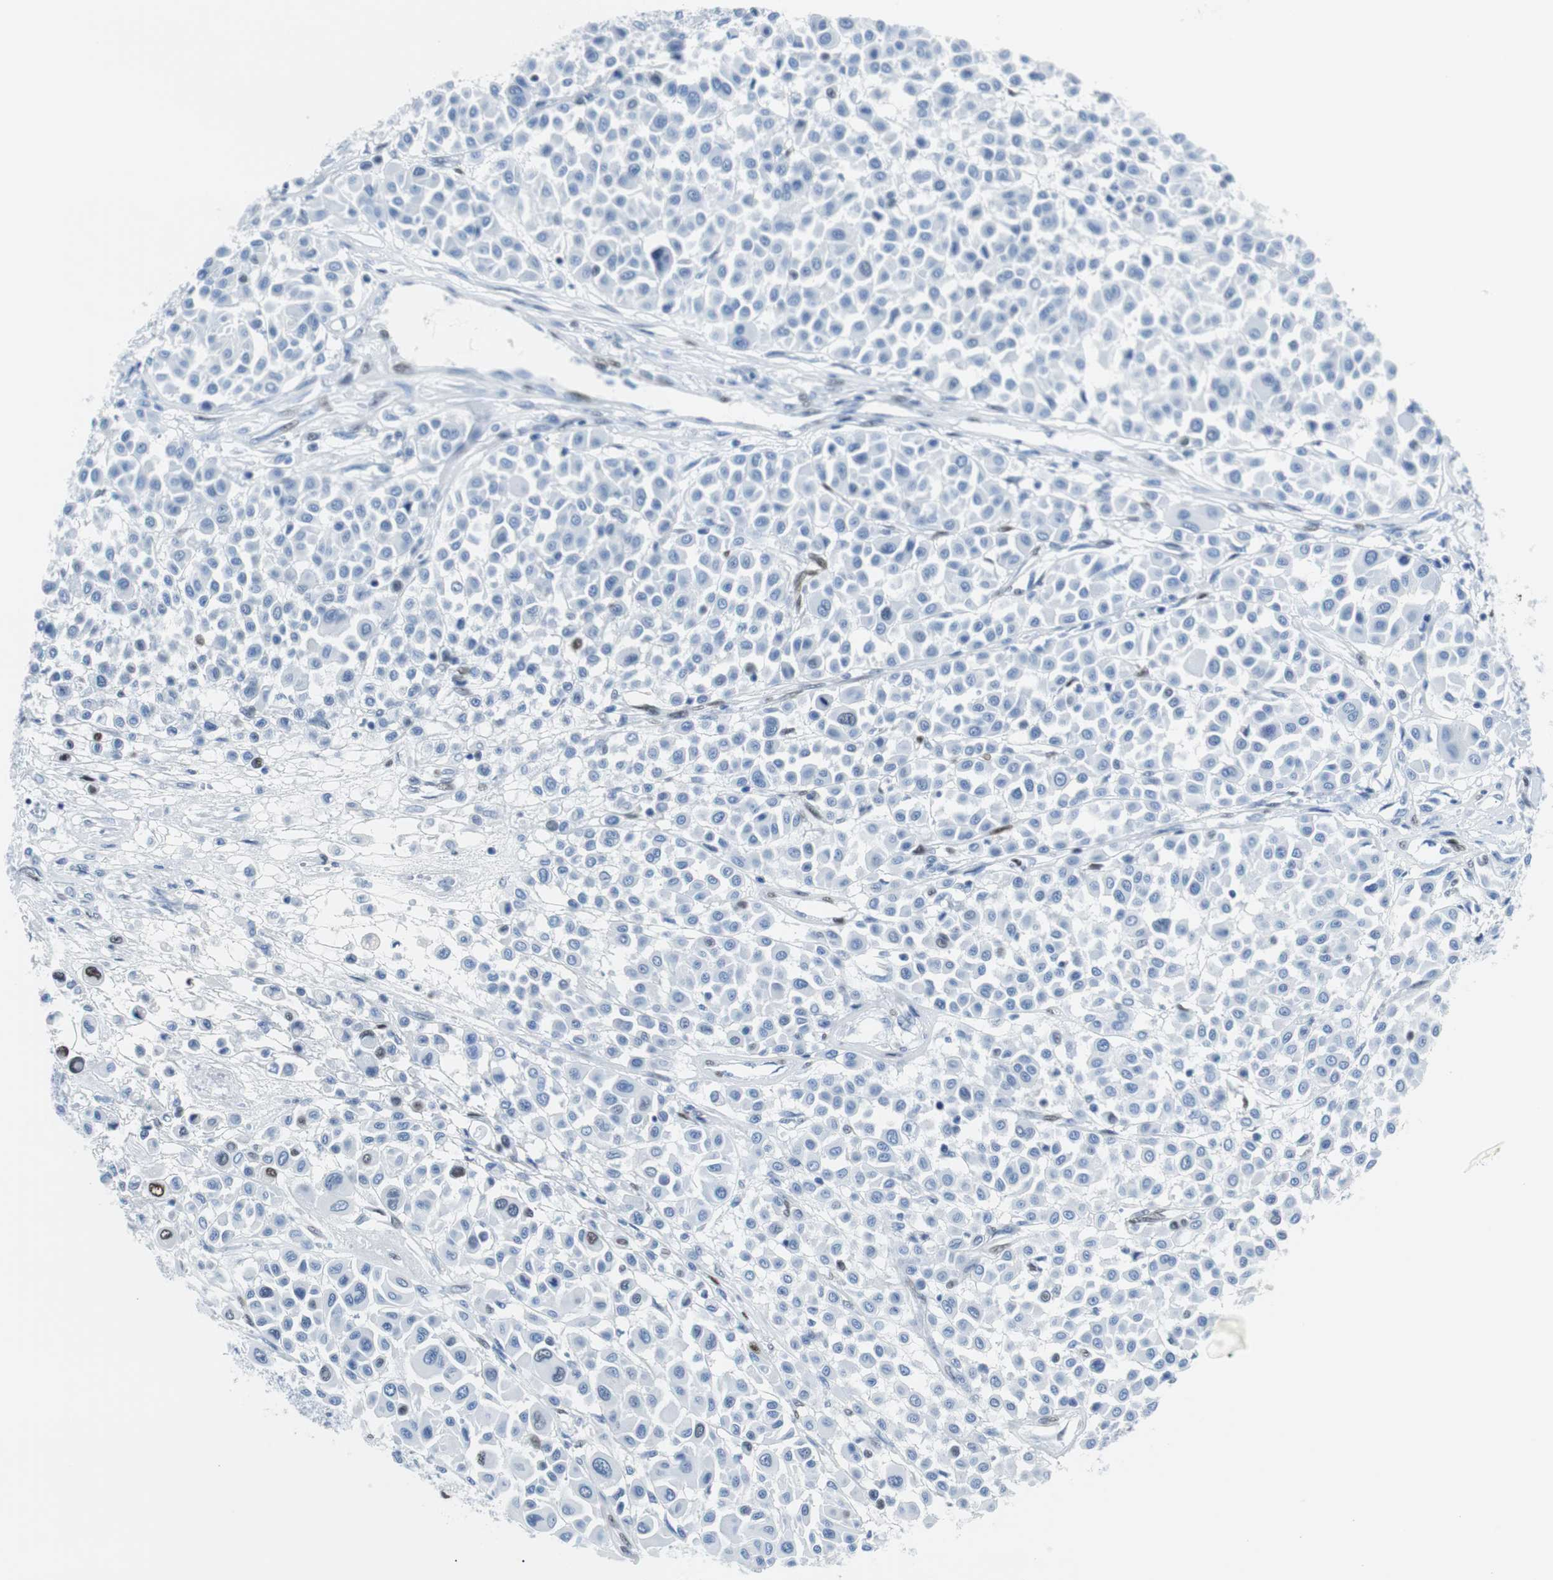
{"staining": {"intensity": "negative", "quantity": "none", "location": "none"}, "tissue": "melanoma", "cell_type": "Tumor cells", "image_type": "cancer", "snomed": [{"axis": "morphology", "description": "Malignant melanoma, Metastatic site"}, {"axis": "topography", "description": "Soft tissue"}], "caption": "Immunohistochemistry histopathology image of malignant melanoma (metastatic site) stained for a protein (brown), which displays no expression in tumor cells.", "gene": "JUN", "patient": {"sex": "male", "age": 41}}